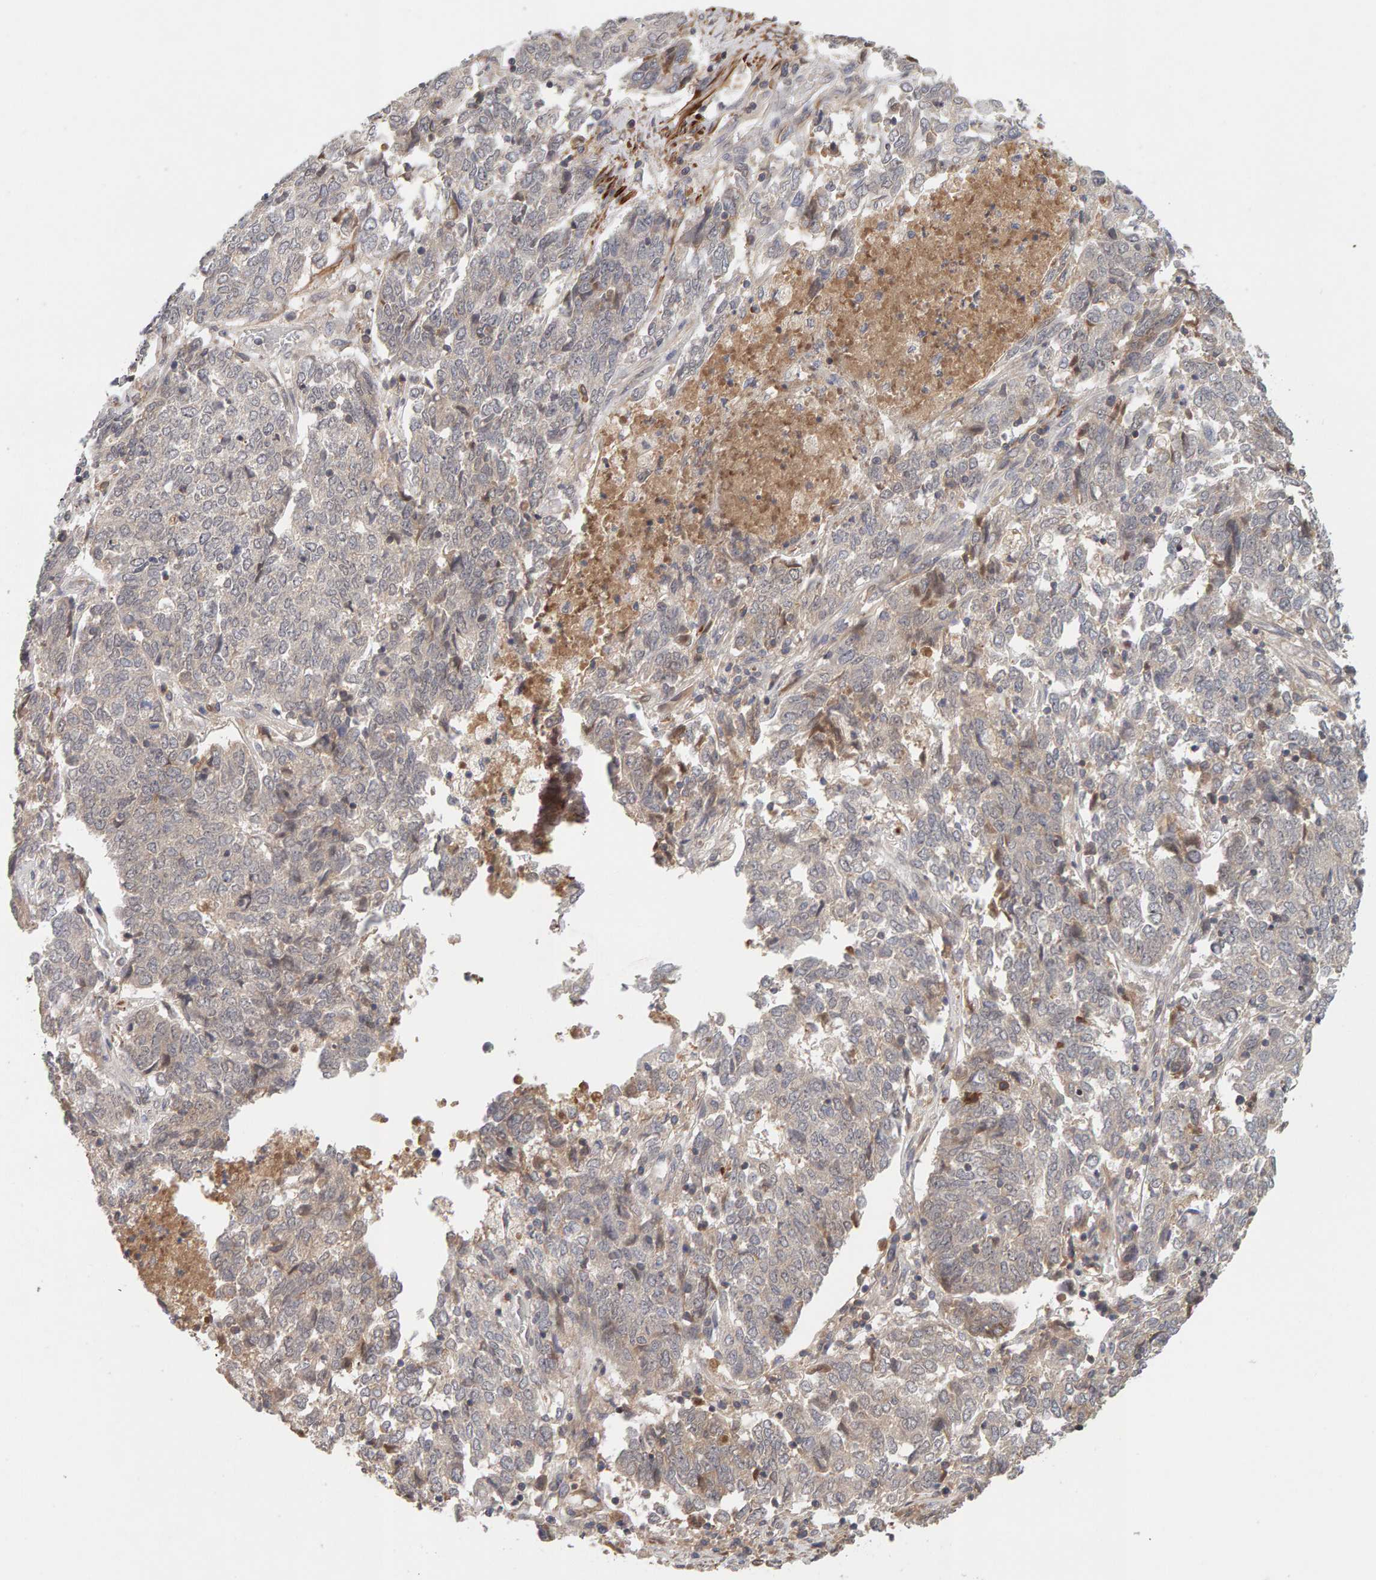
{"staining": {"intensity": "weak", "quantity": "<25%", "location": "cytoplasmic/membranous"}, "tissue": "endometrial cancer", "cell_type": "Tumor cells", "image_type": "cancer", "snomed": [{"axis": "morphology", "description": "Adenocarcinoma, NOS"}, {"axis": "topography", "description": "Endometrium"}], "caption": "A histopathology image of endometrial cancer (adenocarcinoma) stained for a protein reveals no brown staining in tumor cells. (Immunohistochemistry, brightfield microscopy, high magnification).", "gene": "NUDCD1", "patient": {"sex": "female", "age": 80}}